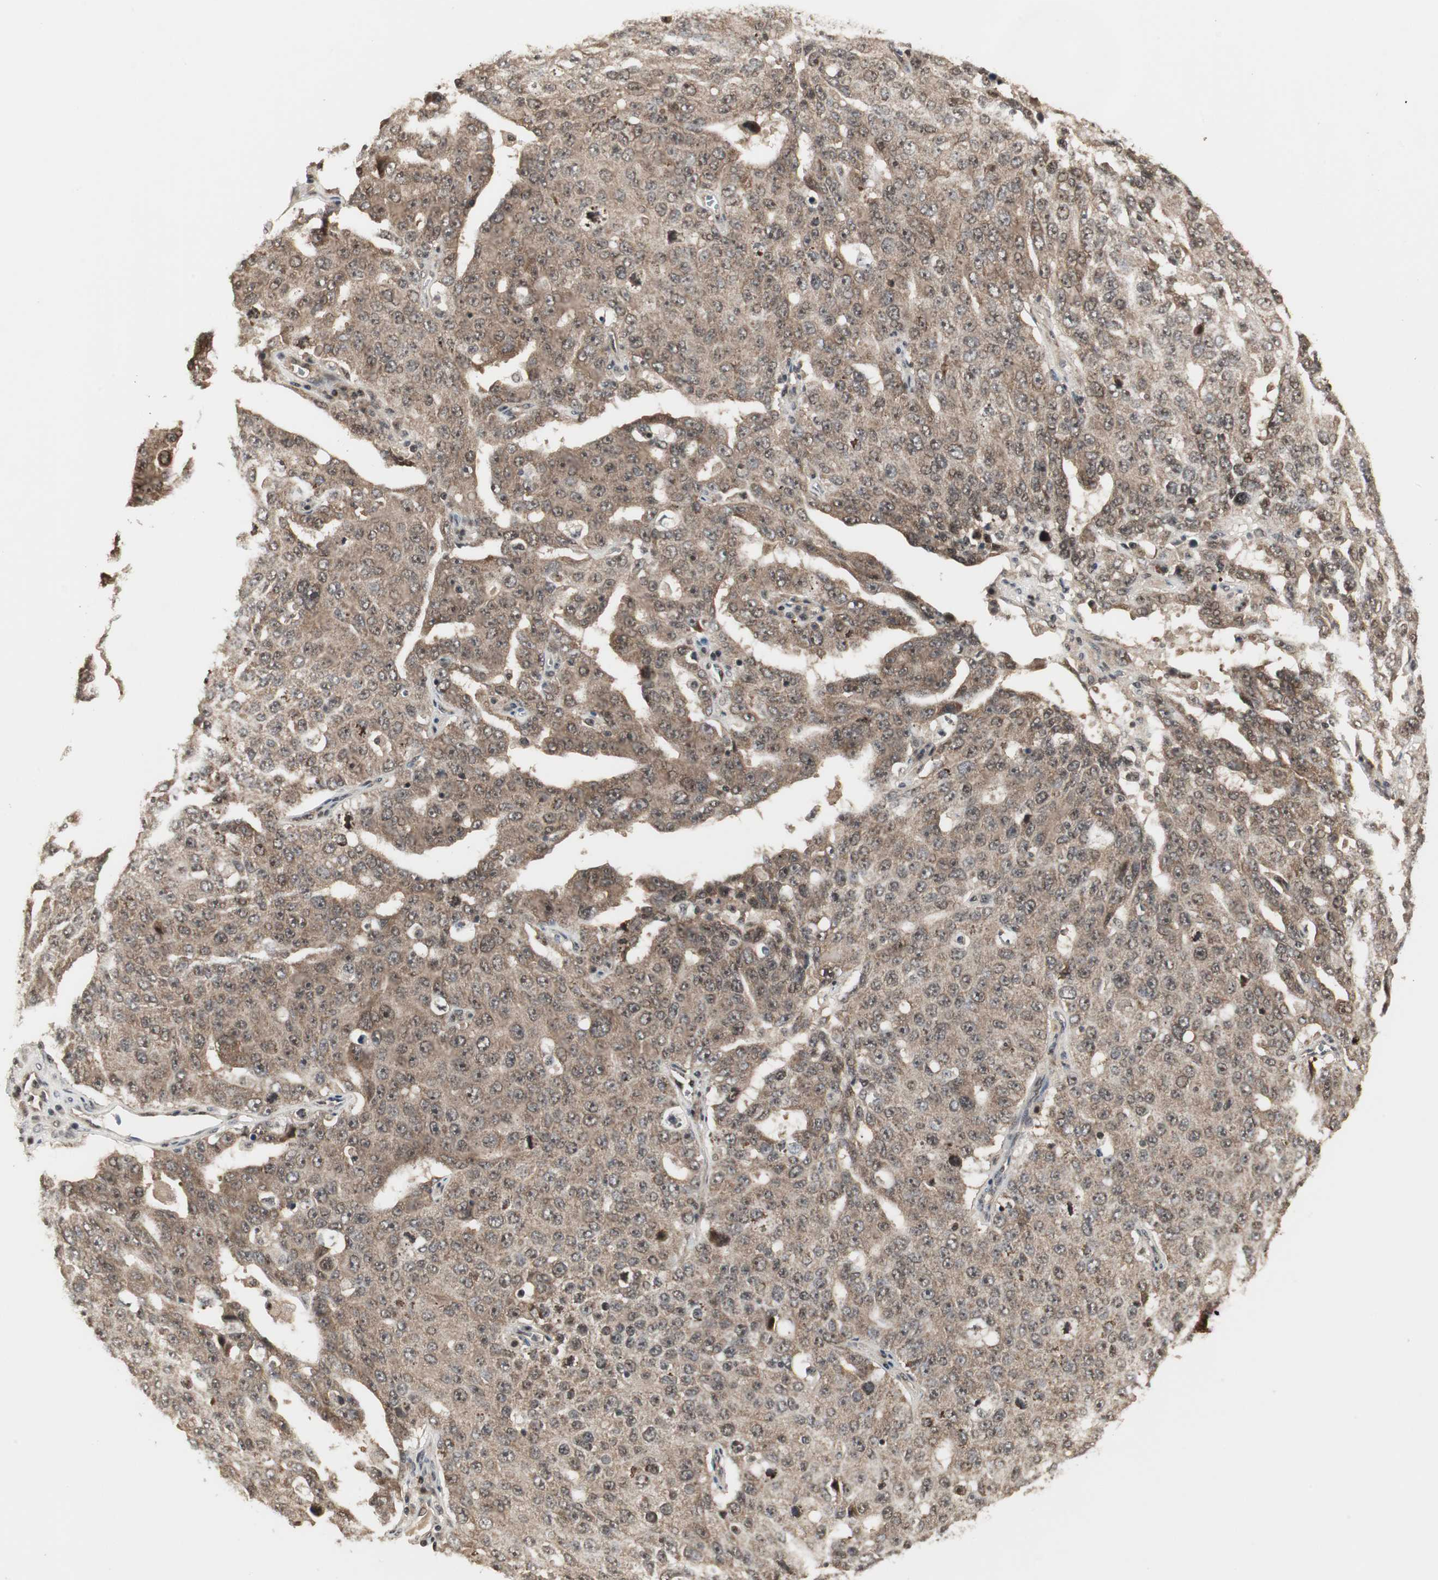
{"staining": {"intensity": "weak", "quantity": ">75%", "location": "cytoplasmic/membranous,nuclear"}, "tissue": "ovarian cancer", "cell_type": "Tumor cells", "image_type": "cancer", "snomed": [{"axis": "morphology", "description": "Carcinoma, endometroid"}, {"axis": "topography", "description": "Ovary"}], "caption": "Weak cytoplasmic/membranous and nuclear protein positivity is seen in about >75% of tumor cells in ovarian cancer.", "gene": "CSNK2B", "patient": {"sex": "female", "age": 62}}